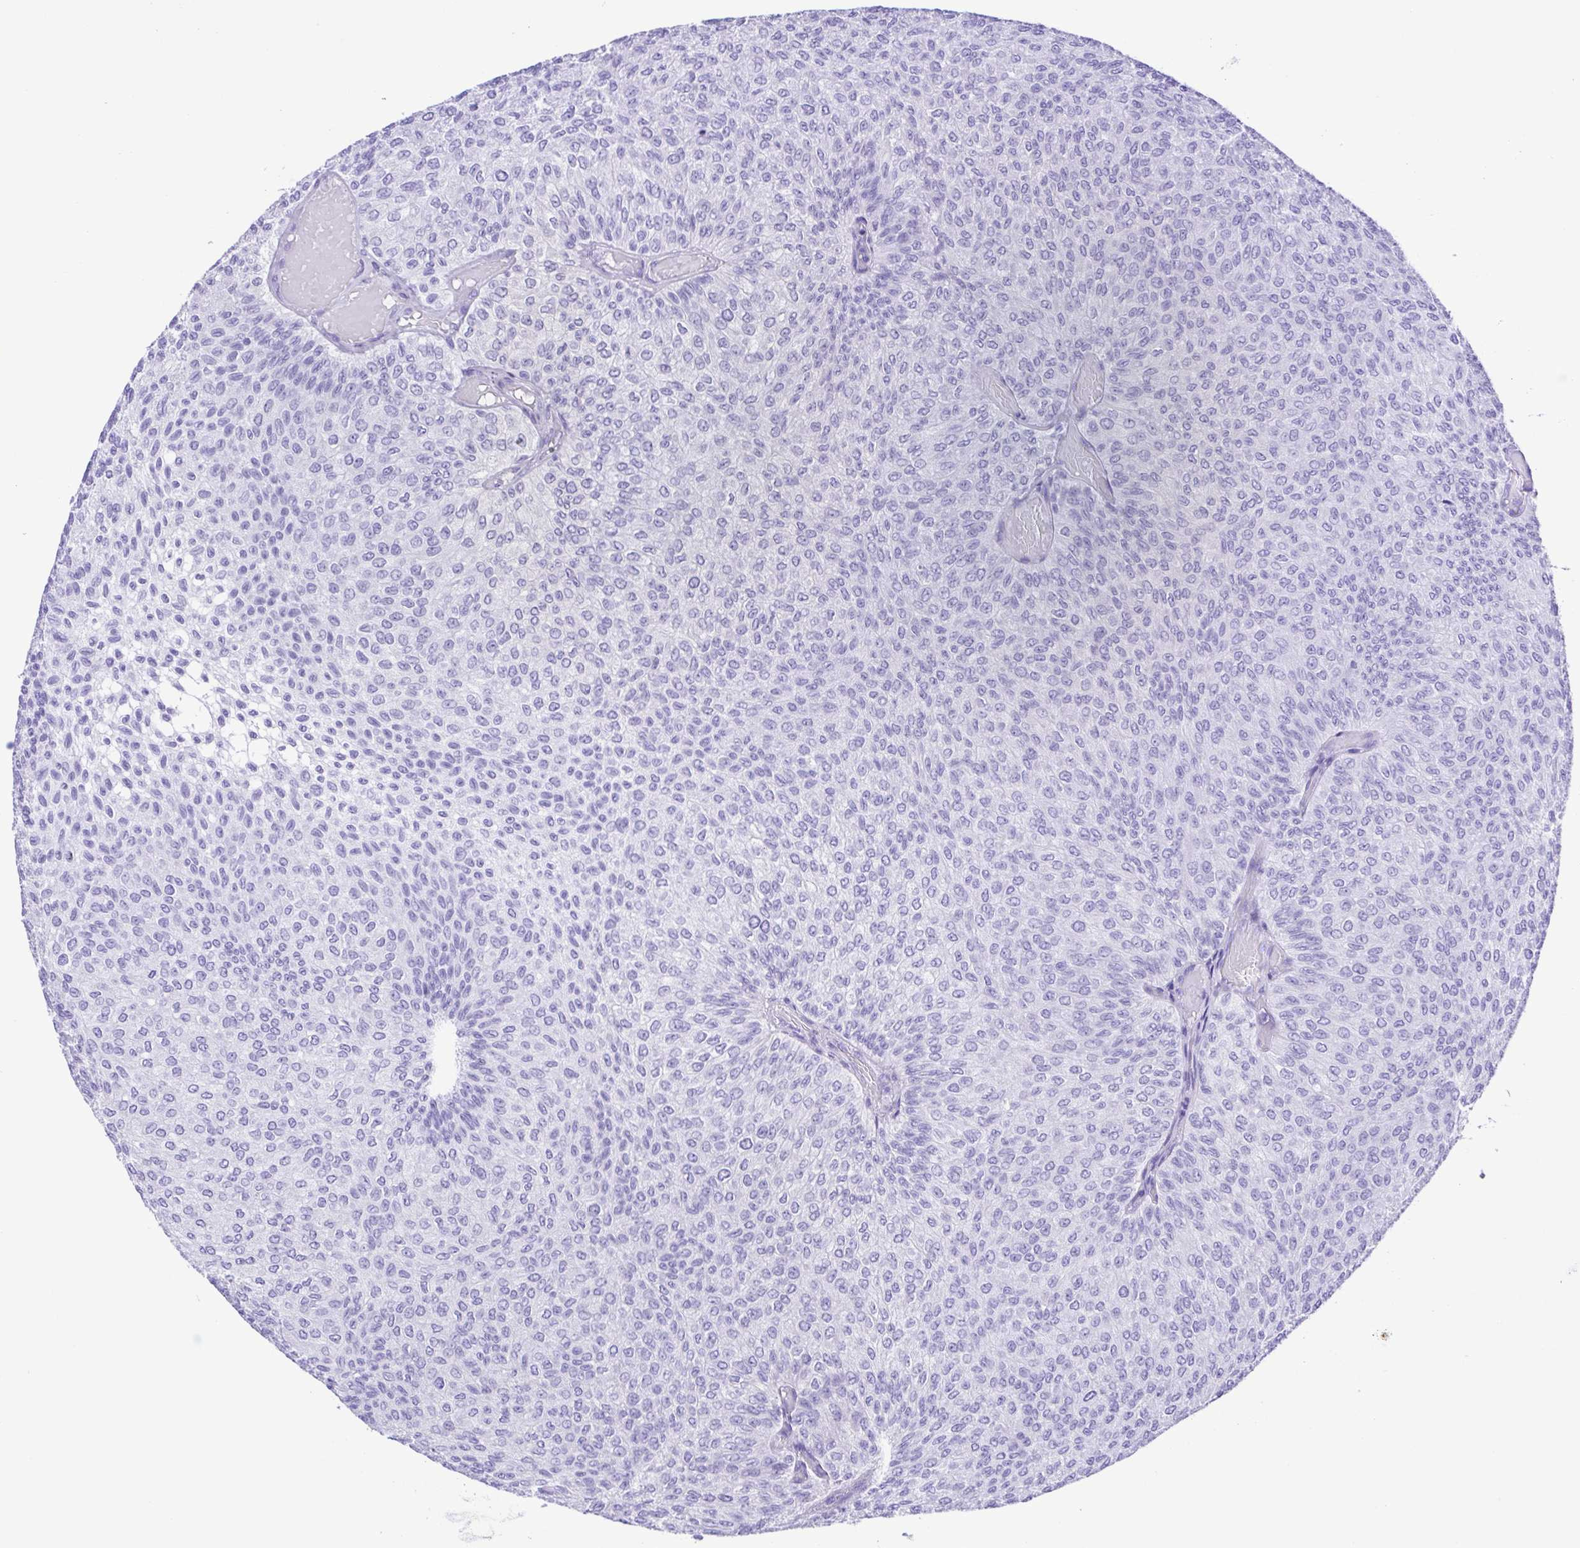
{"staining": {"intensity": "negative", "quantity": "none", "location": "none"}, "tissue": "urothelial cancer", "cell_type": "Tumor cells", "image_type": "cancer", "snomed": [{"axis": "morphology", "description": "Urothelial carcinoma, Low grade"}, {"axis": "topography", "description": "Urinary bladder"}], "caption": "DAB (3,3'-diaminobenzidine) immunohistochemical staining of low-grade urothelial carcinoma reveals no significant staining in tumor cells. The staining was performed using DAB to visualize the protein expression in brown, while the nuclei were stained in blue with hematoxylin (Magnification: 20x).", "gene": "GPR17", "patient": {"sex": "male", "age": 78}}